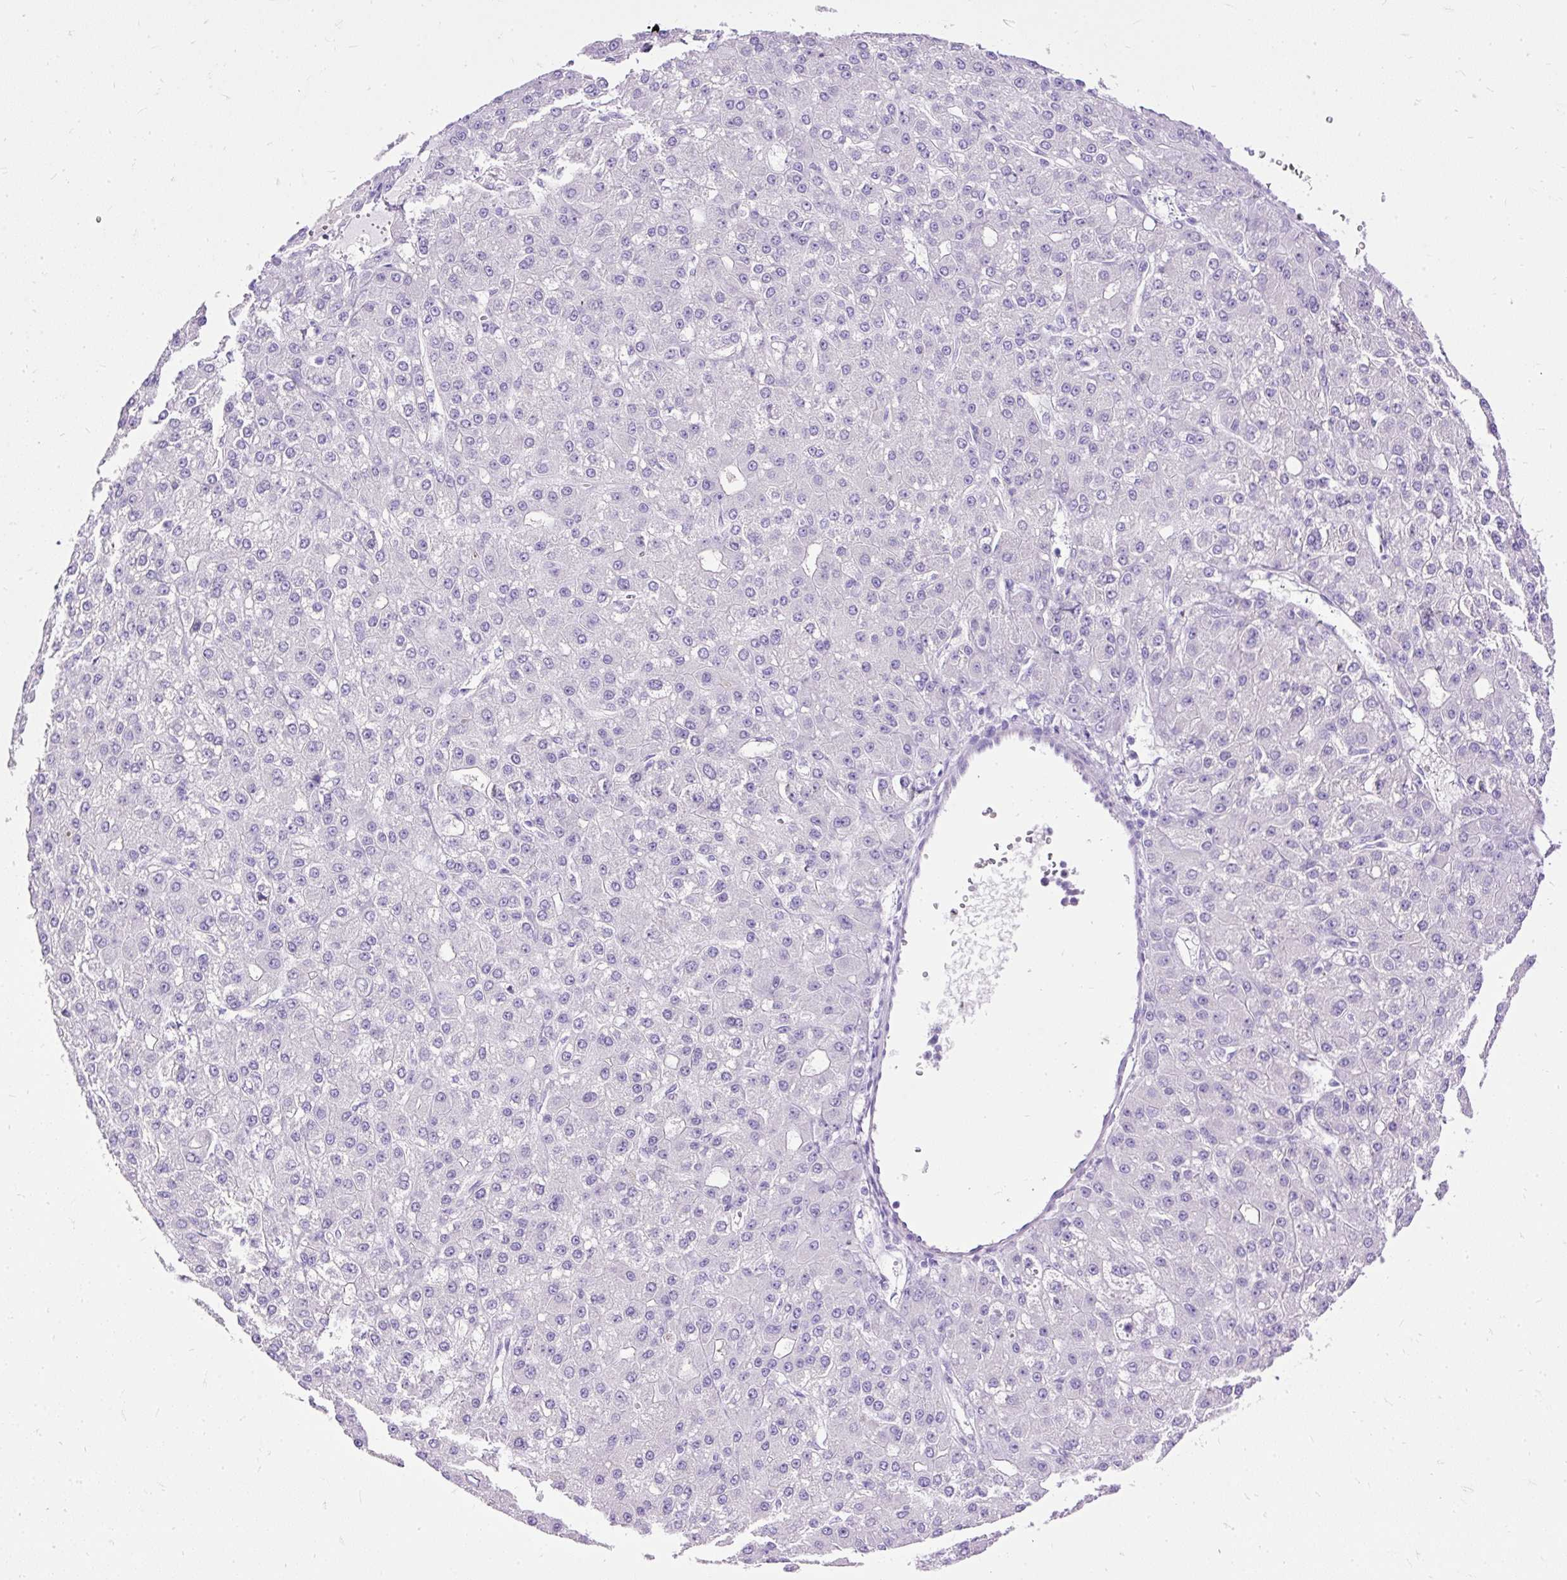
{"staining": {"intensity": "negative", "quantity": "none", "location": "none"}, "tissue": "liver cancer", "cell_type": "Tumor cells", "image_type": "cancer", "snomed": [{"axis": "morphology", "description": "Carcinoma, Hepatocellular, NOS"}, {"axis": "topography", "description": "Liver"}], "caption": "Immunohistochemistry (IHC) of human liver cancer demonstrates no positivity in tumor cells. (DAB (3,3'-diaminobenzidine) immunohistochemistry (IHC), high magnification).", "gene": "HEY1", "patient": {"sex": "male", "age": 67}}